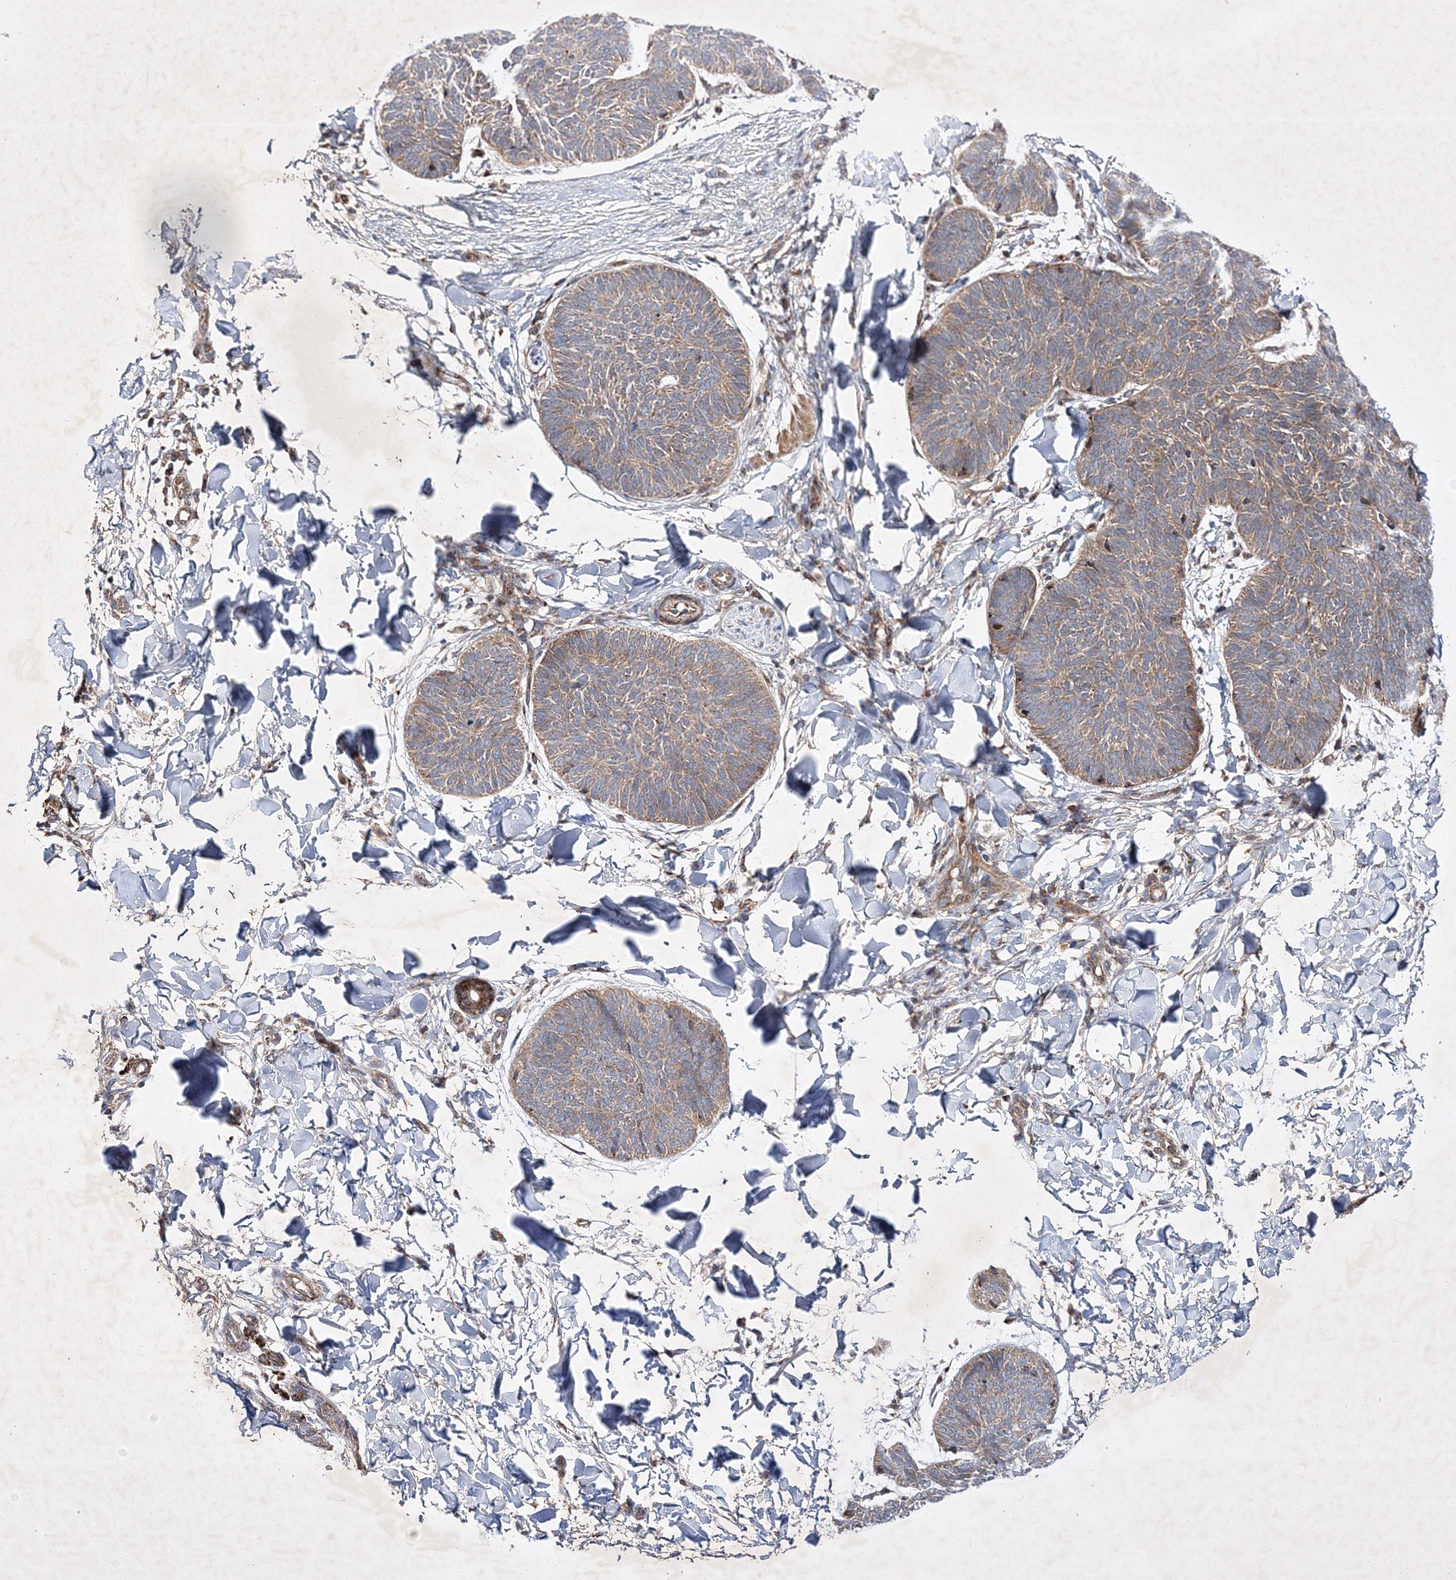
{"staining": {"intensity": "moderate", "quantity": ">75%", "location": "cytoplasmic/membranous"}, "tissue": "skin cancer", "cell_type": "Tumor cells", "image_type": "cancer", "snomed": [{"axis": "morphology", "description": "Normal tissue, NOS"}, {"axis": "morphology", "description": "Basal cell carcinoma"}, {"axis": "topography", "description": "Skin"}], "caption": "Immunohistochemistry (IHC) image of neoplastic tissue: skin cancer stained using immunohistochemistry reveals medium levels of moderate protein expression localized specifically in the cytoplasmic/membranous of tumor cells, appearing as a cytoplasmic/membranous brown color.", "gene": "SCRN3", "patient": {"sex": "male", "age": 50}}